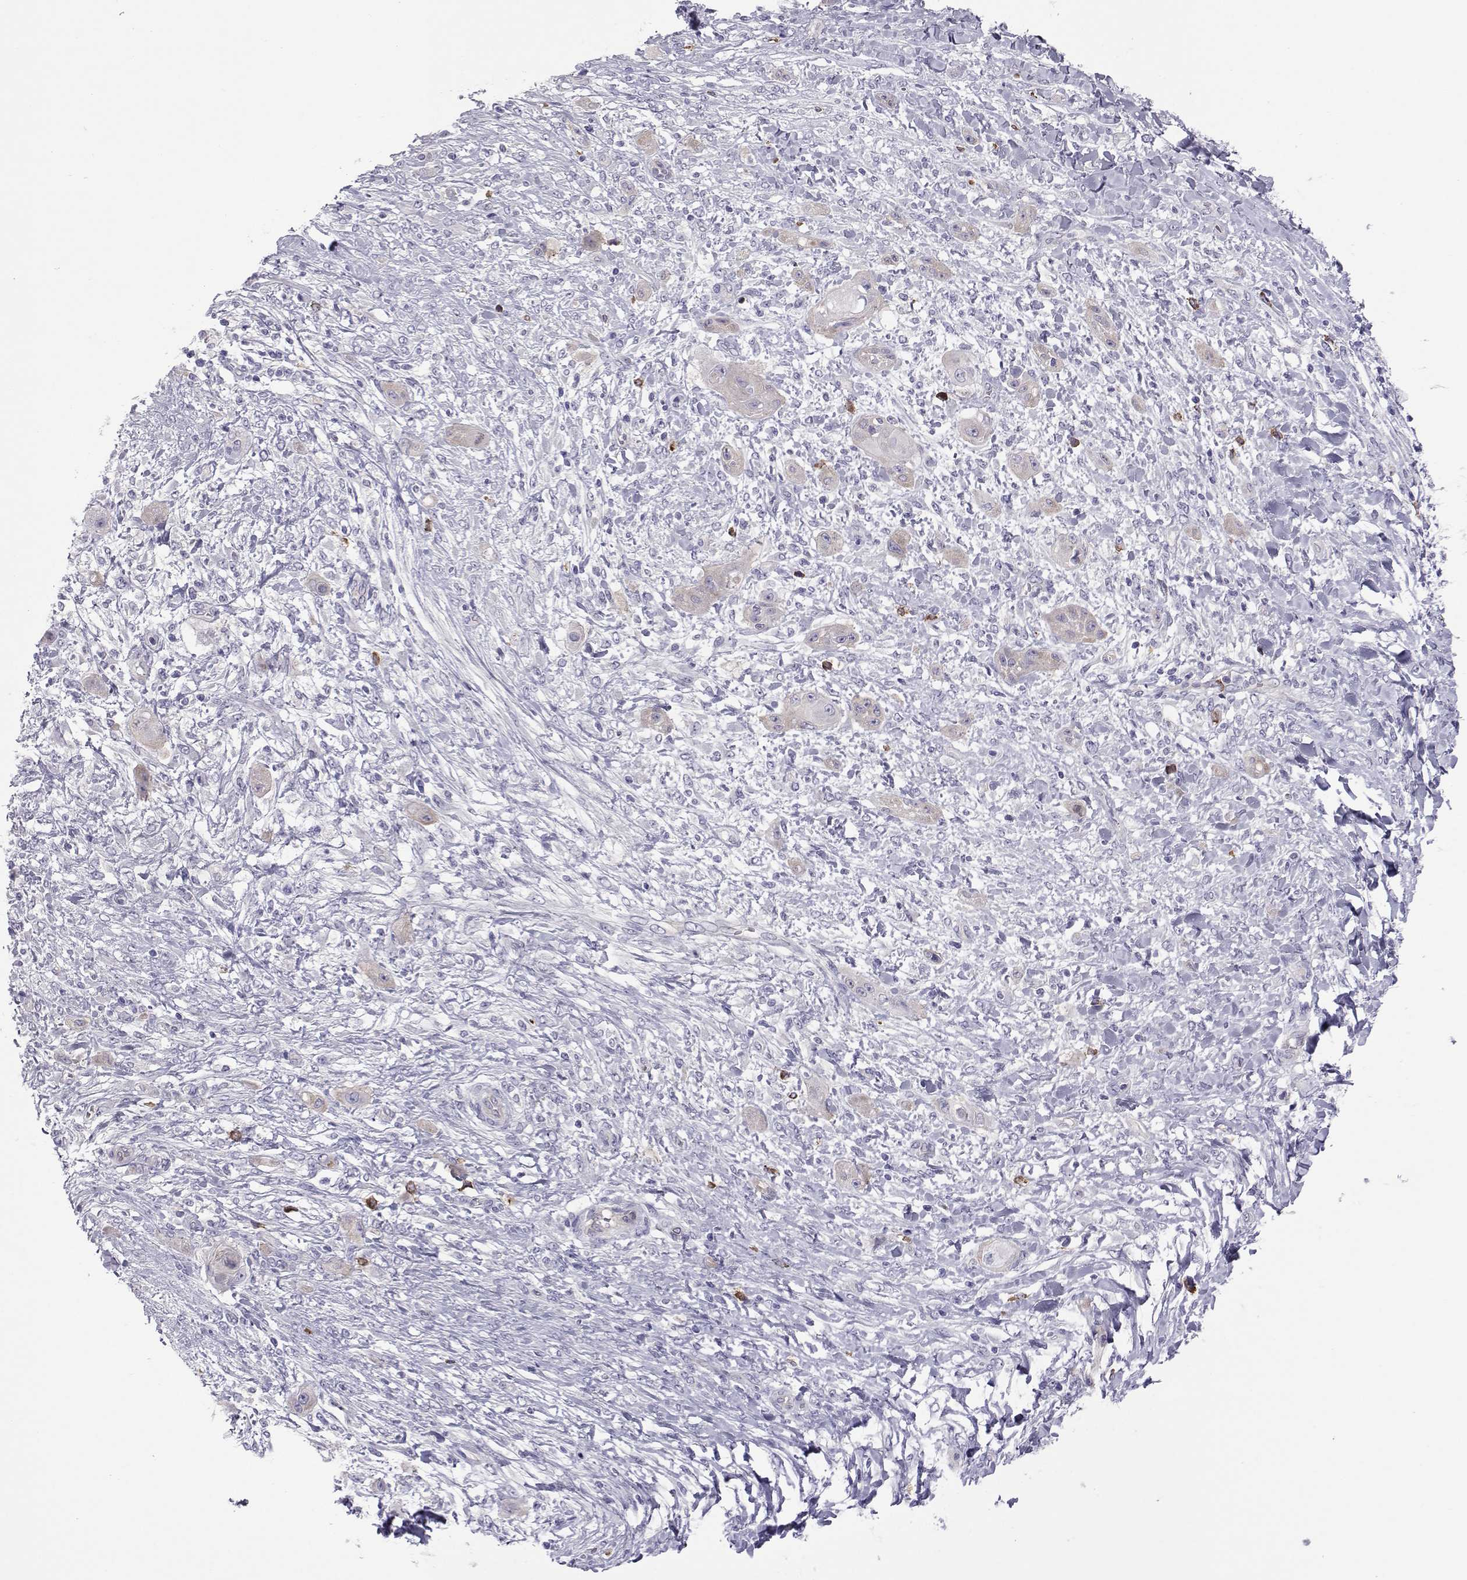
{"staining": {"intensity": "negative", "quantity": "none", "location": "none"}, "tissue": "skin cancer", "cell_type": "Tumor cells", "image_type": "cancer", "snomed": [{"axis": "morphology", "description": "Squamous cell carcinoma, NOS"}, {"axis": "topography", "description": "Skin"}], "caption": "Immunohistochemistry (IHC) histopathology image of neoplastic tissue: skin squamous cell carcinoma stained with DAB shows no significant protein positivity in tumor cells.", "gene": "COL22A1", "patient": {"sex": "male", "age": 62}}